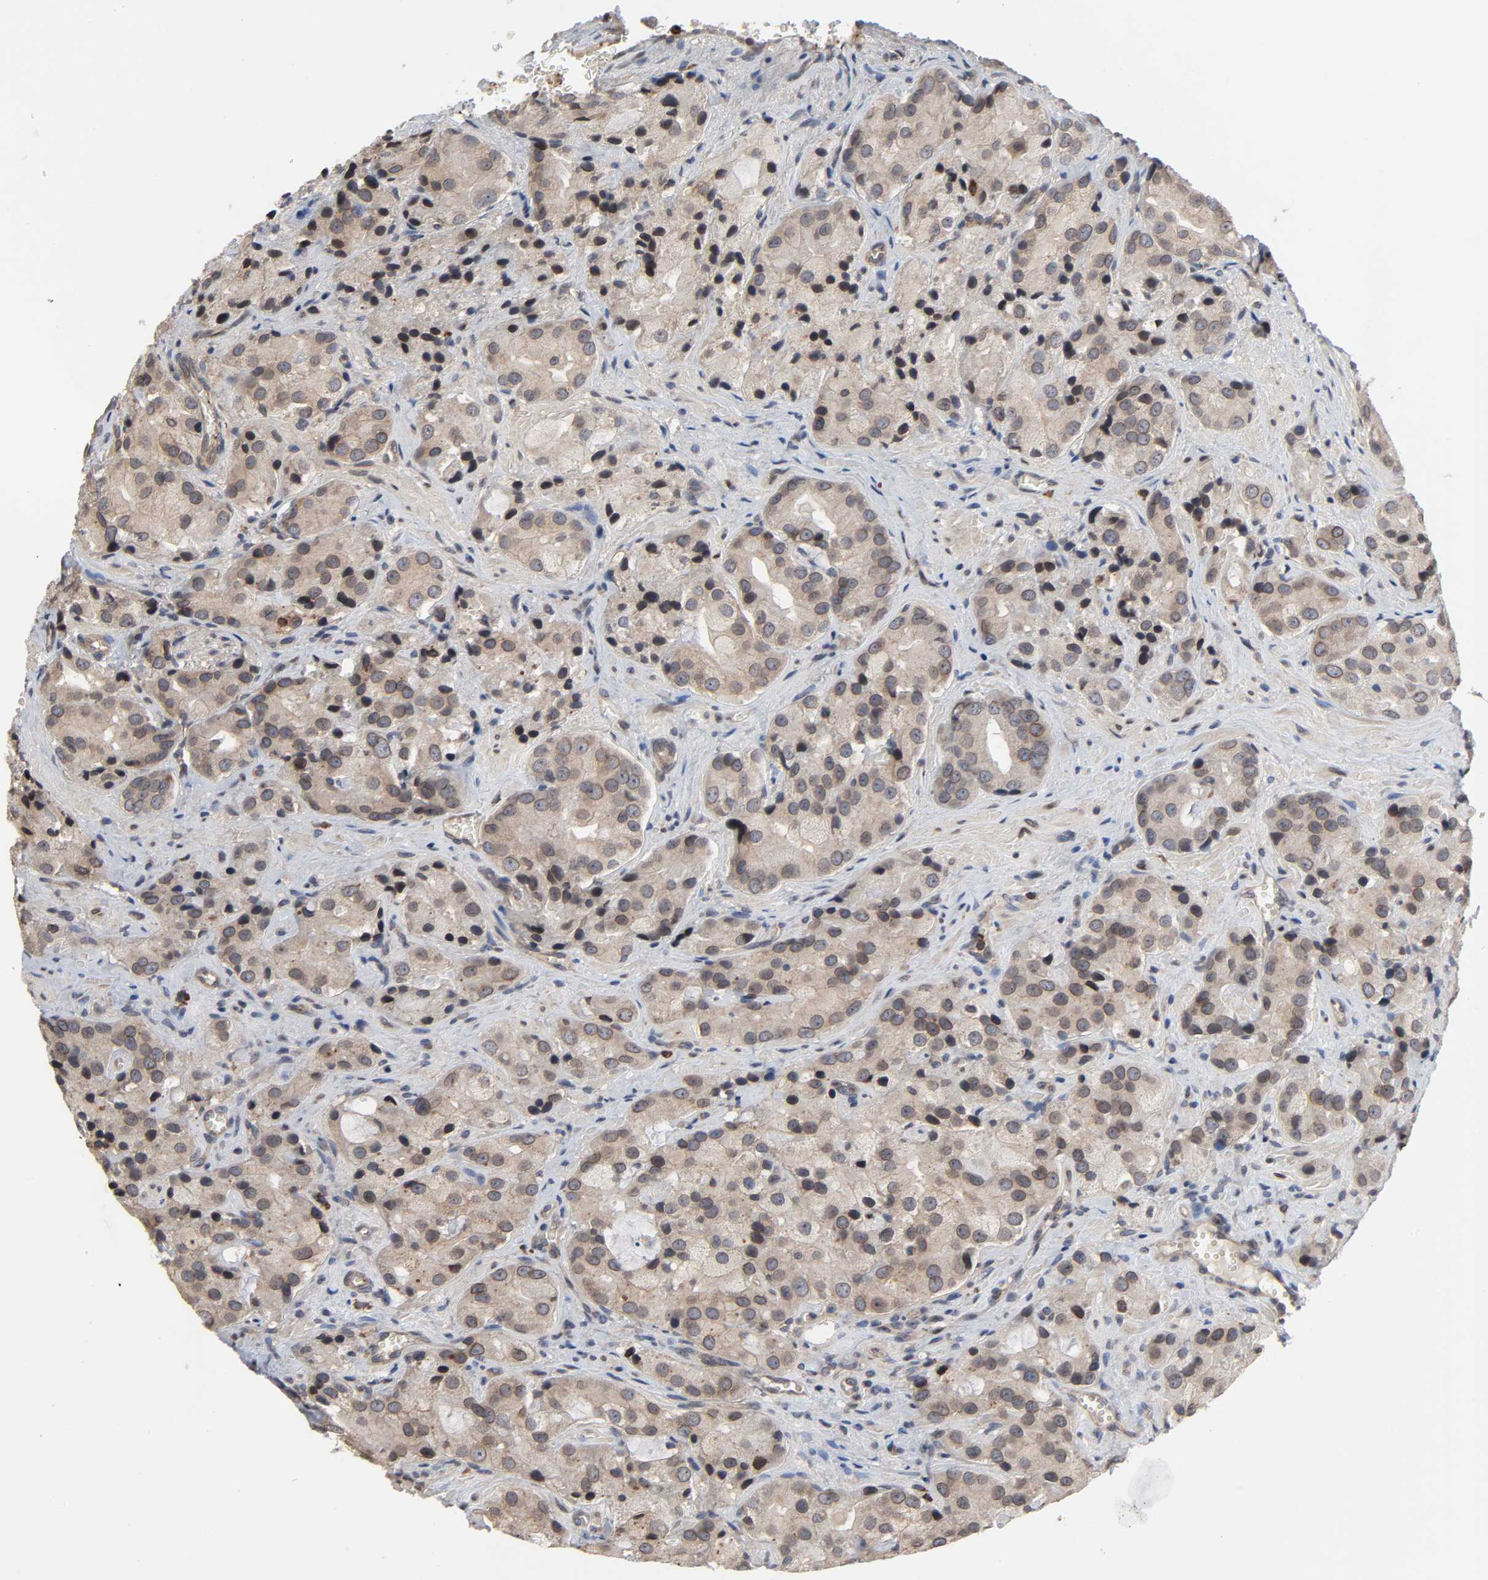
{"staining": {"intensity": "weak", "quantity": ">75%", "location": "cytoplasmic/membranous"}, "tissue": "prostate cancer", "cell_type": "Tumor cells", "image_type": "cancer", "snomed": [{"axis": "morphology", "description": "Adenocarcinoma, High grade"}, {"axis": "topography", "description": "Prostate"}], "caption": "Protein expression analysis of prostate cancer (adenocarcinoma (high-grade)) shows weak cytoplasmic/membranous staining in about >75% of tumor cells.", "gene": "CCDC175", "patient": {"sex": "male", "age": 70}}